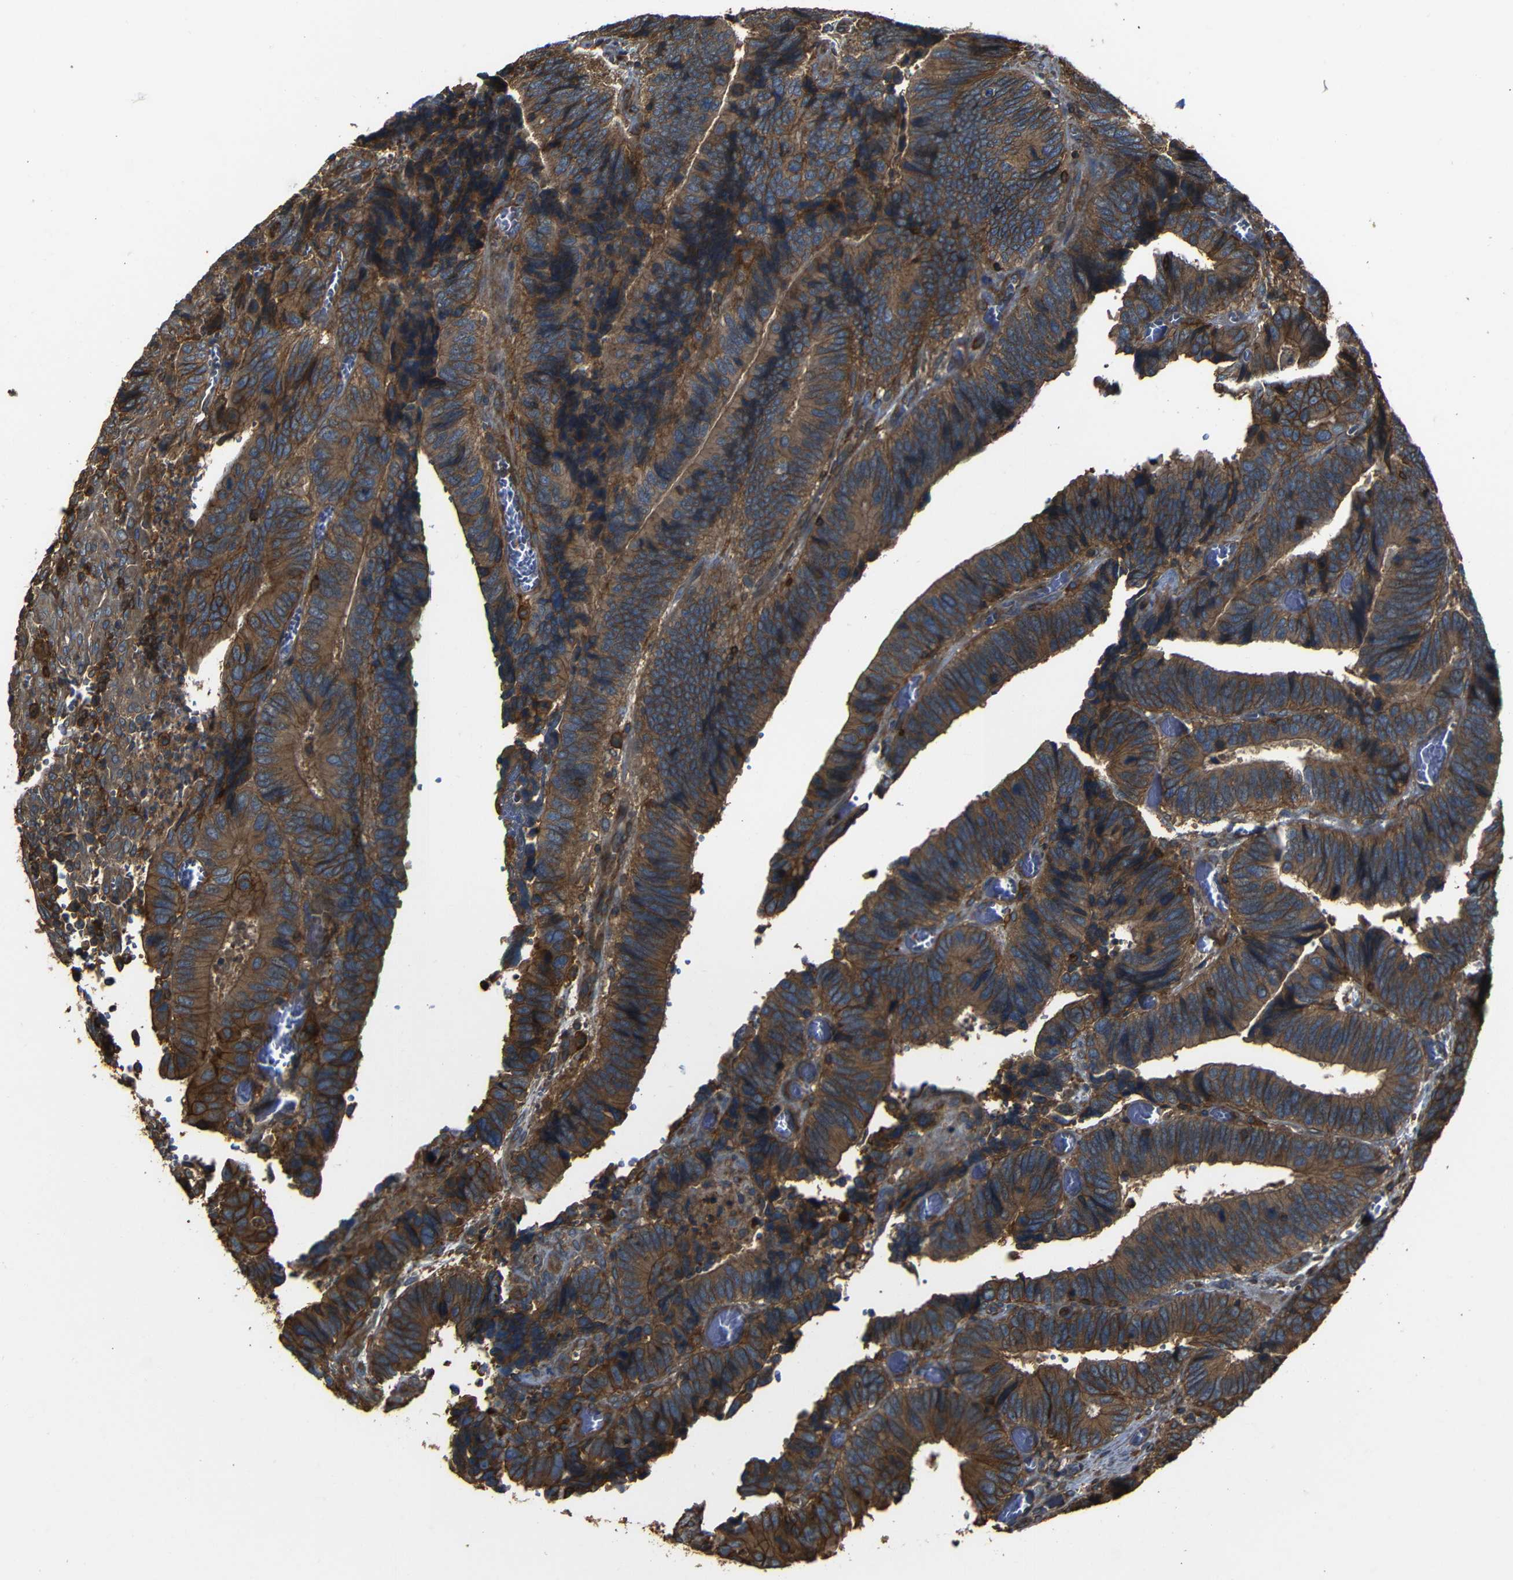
{"staining": {"intensity": "strong", "quantity": ">75%", "location": "cytoplasmic/membranous"}, "tissue": "colorectal cancer", "cell_type": "Tumor cells", "image_type": "cancer", "snomed": [{"axis": "morphology", "description": "Adenocarcinoma, NOS"}, {"axis": "topography", "description": "Colon"}], "caption": "The immunohistochemical stain labels strong cytoplasmic/membranous expression in tumor cells of colorectal cancer (adenocarcinoma) tissue.", "gene": "ADGRE5", "patient": {"sex": "male", "age": 72}}